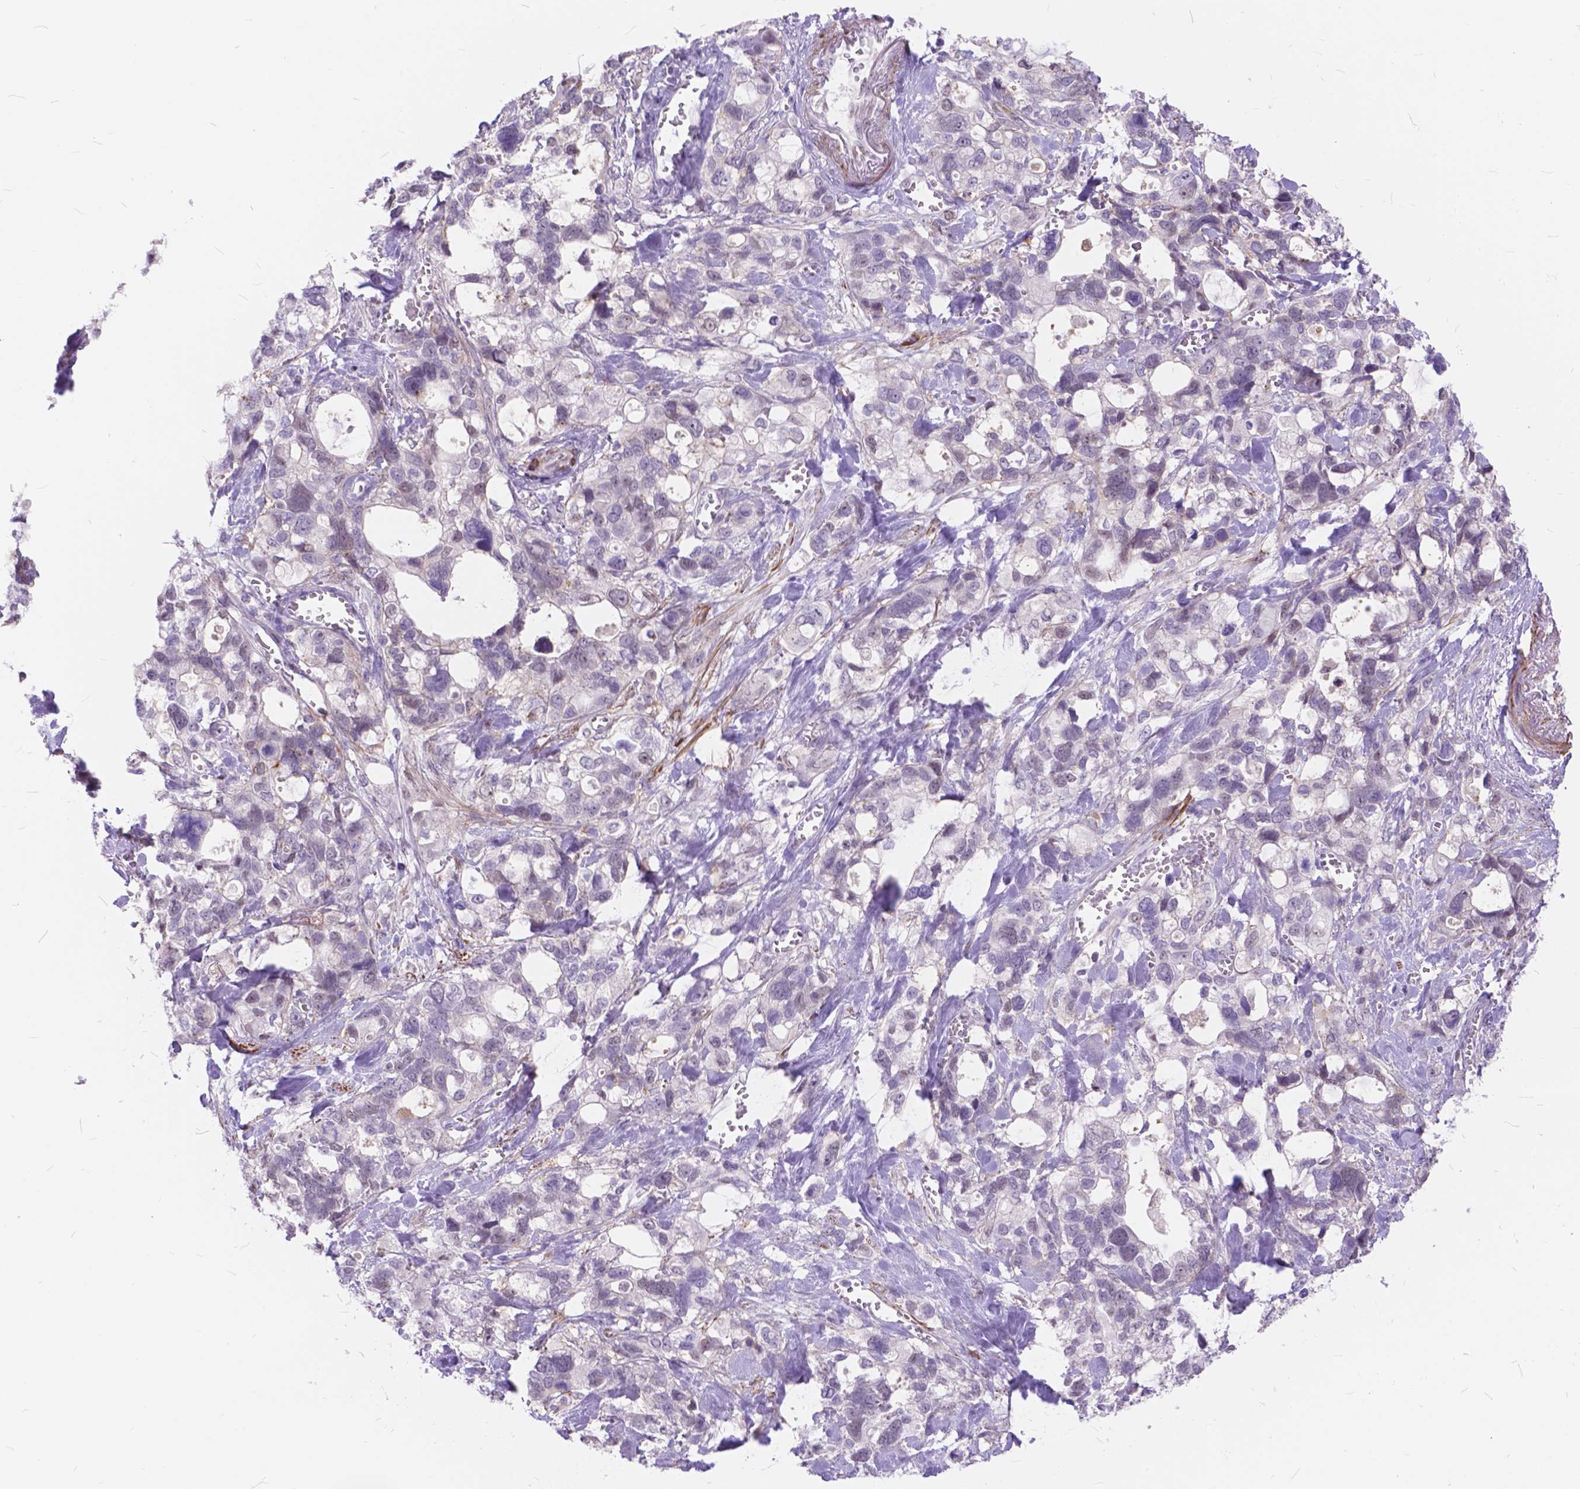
{"staining": {"intensity": "weak", "quantity": "<25%", "location": "cytoplasmic/membranous"}, "tissue": "stomach cancer", "cell_type": "Tumor cells", "image_type": "cancer", "snomed": [{"axis": "morphology", "description": "Adenocarcinoma, NOS"}, {"axis": "topography", "description": "Stomach, upper"}], "caption": "Immunohistochemistry (IHC) image of stomach cancer stained for a protein (brown), which shows no staining in tumor cells.", "gene": "MAN2C1", "patient": {"sex": "female", "age": 81}}